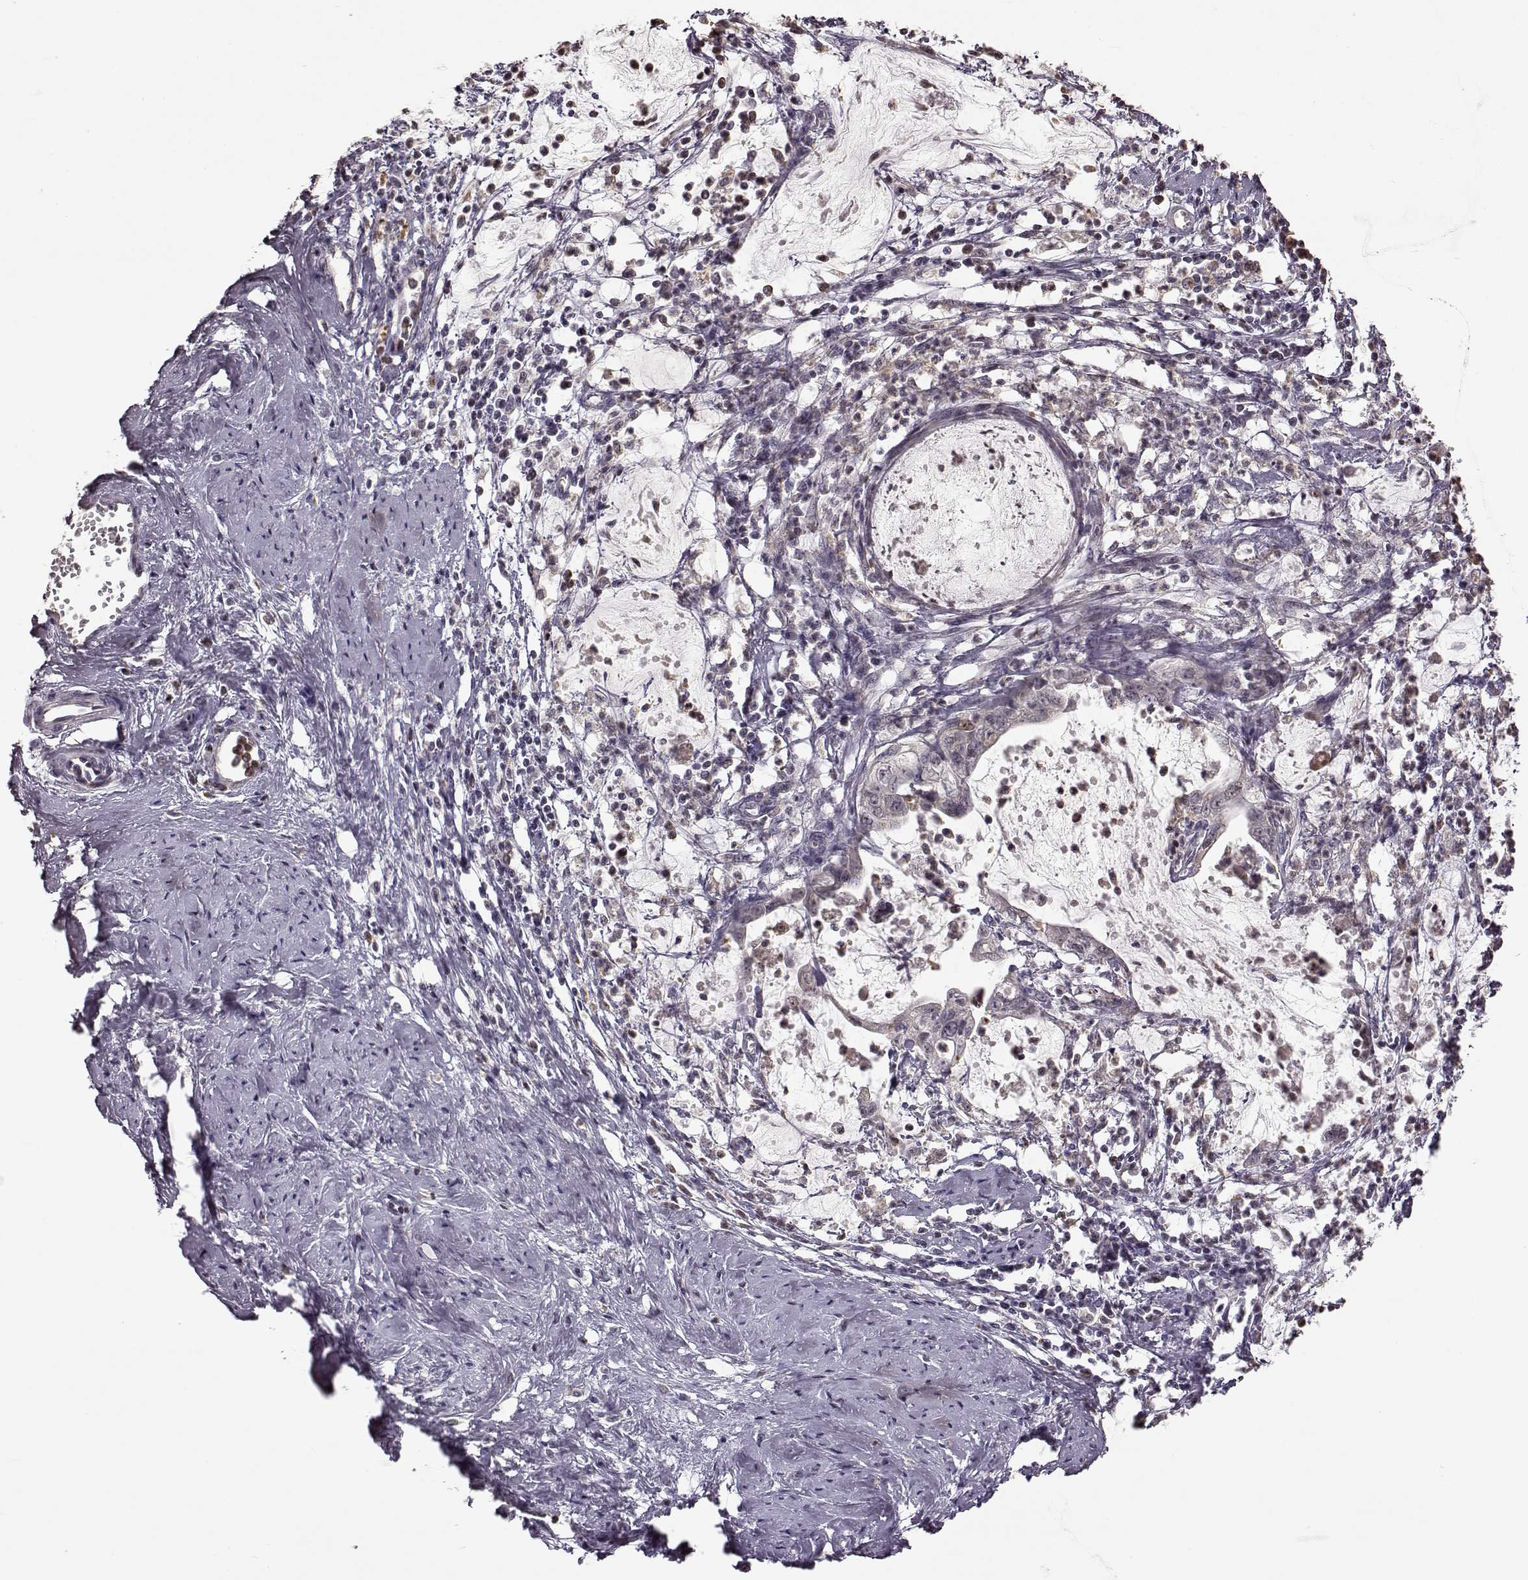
{"staining": {"intensity": "negative", "quantity": "none", "location": "none"}, "tissue": "cervical cancer", "cell_type": "Tumor cells", "image_type": "cancer", "snomed": [{"axis": "morphology", "description": "Normal tissue, NOS"}, {"axis": "morphology", "description": "Adenocarcinoma, NOS"}, {"axis": "topography", "description": "Cervix"}], "caption": "Human cervical cancer stained for a protein using immunohistochemistry (IHC) displays no expression in tumor cells.", "gene": "CRB1", "patient": {"sex": "female", "age": 38}}